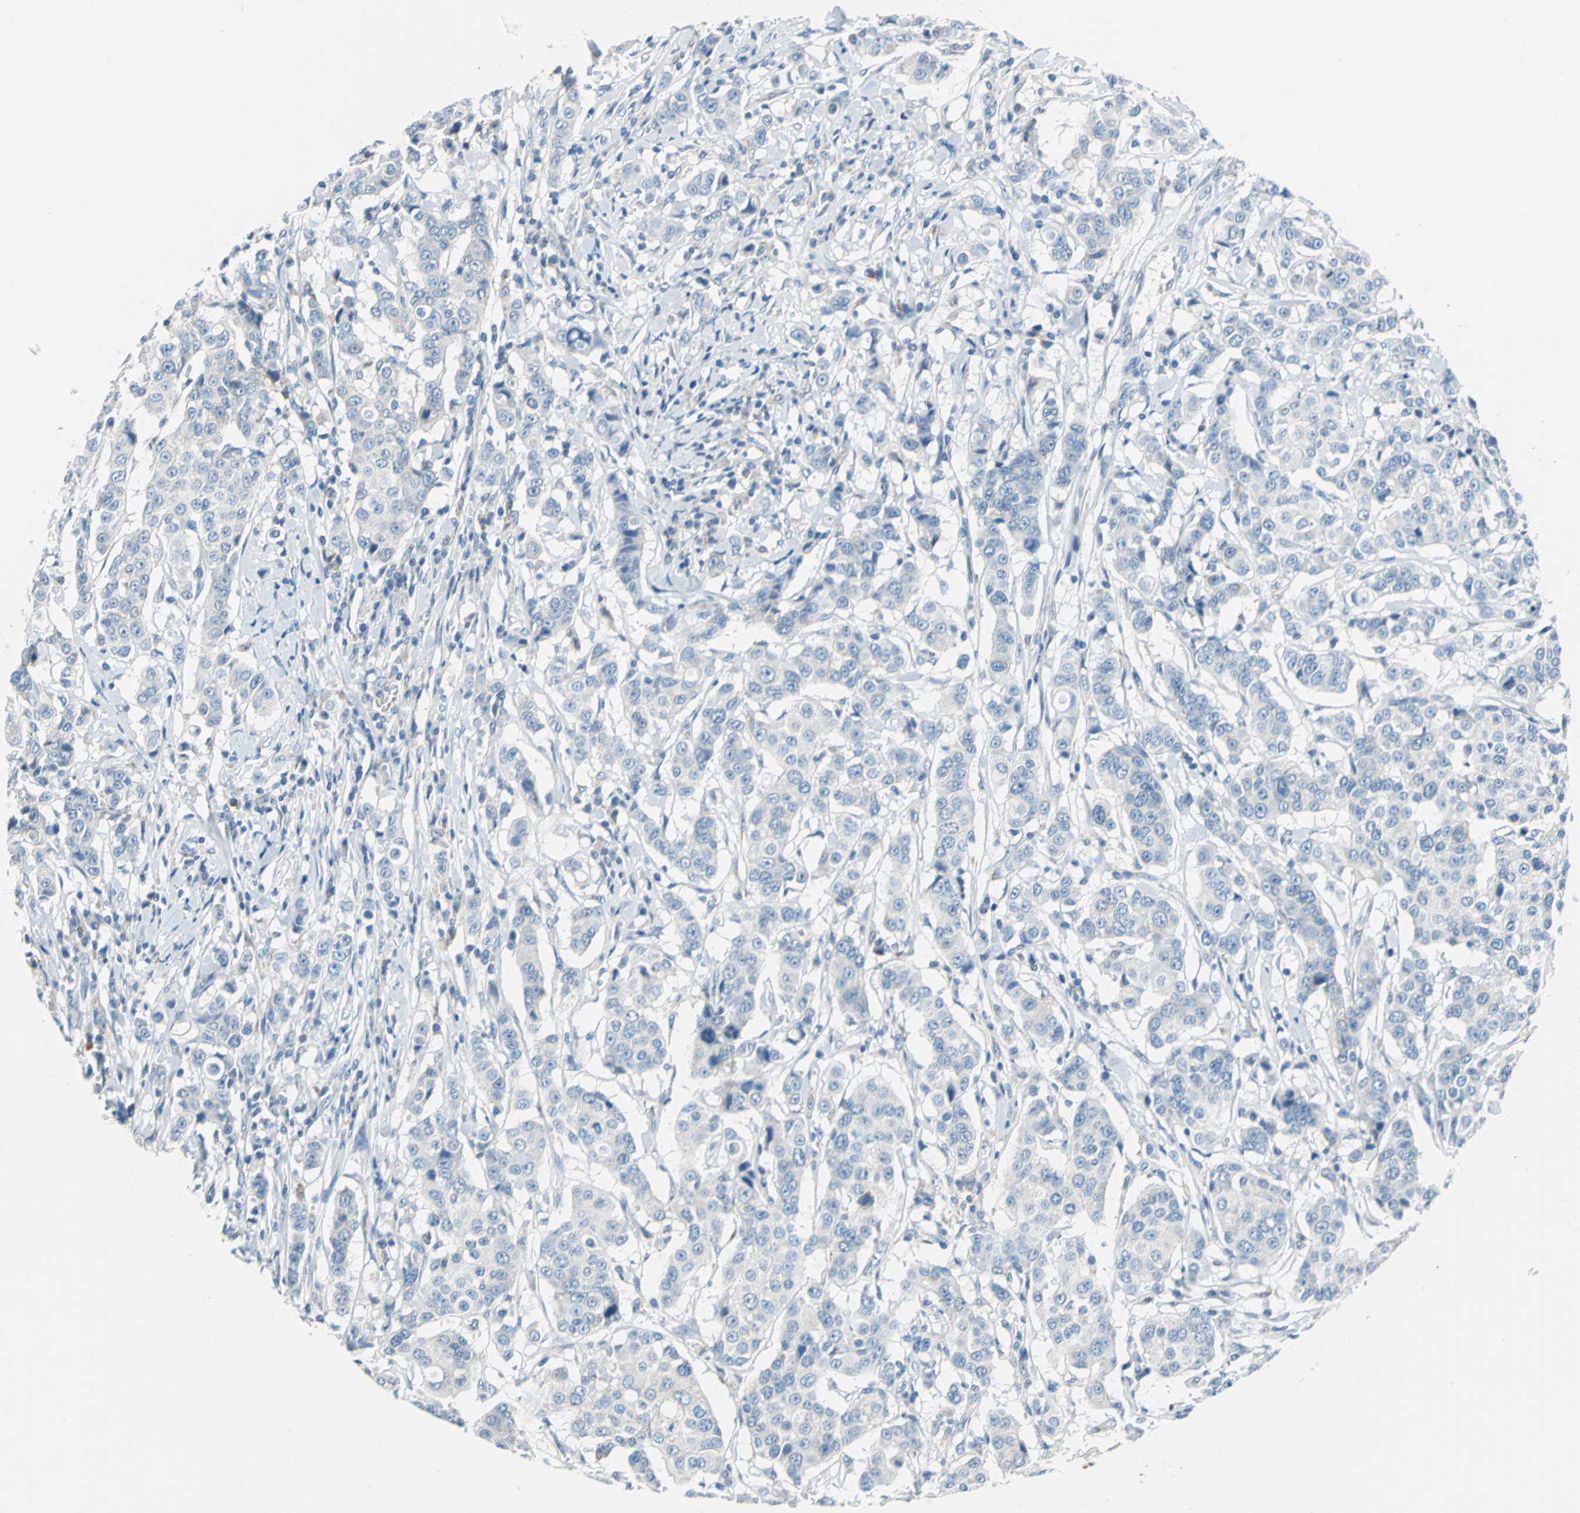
{"staining": {"intensity": "negative", "quantity": "none", "location": "none"}, "tissue": "breast cancer", "cell_type": "Tumor cells", "image_type": "cancer", "snomed": [{"axis": "morphology", "description": "Duct carcinoma"}, {"axis": "topography", "description": "Breast"}], "caption": "Breast cancer stained for a protein using immunohistochemistry (IHC) demonstrates no positivity tumor cells.", "gene": "TEX264", "patient": {"sex": "female", "age": 27}}